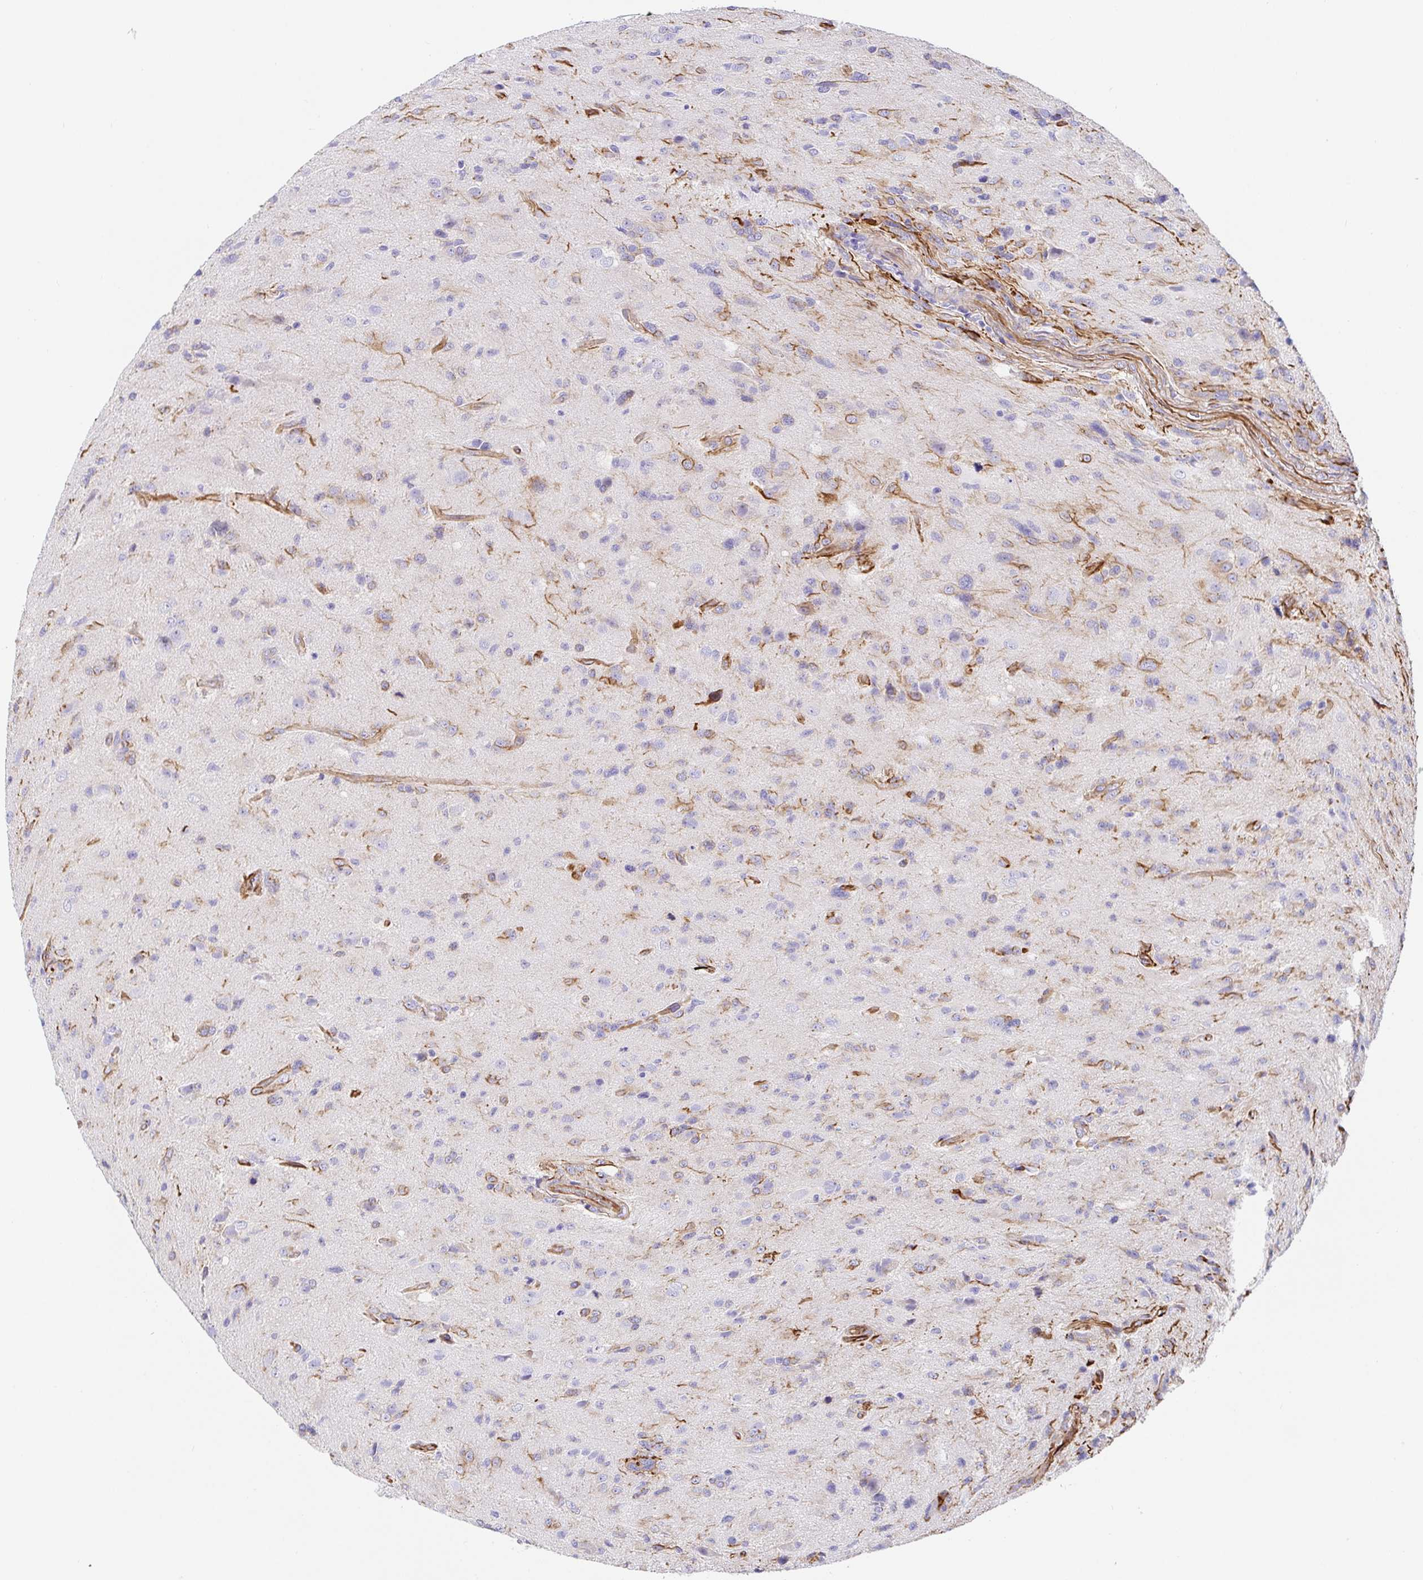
{"staining": {"intensity": "weak", "quantity": "<25%", "location": "cytoplasmic/membranous"}, "tissue": "glioma", "cell_type": "Tumor cells", "image_type": "cancer", "snomed": [{"axis": "morphology", "description": "Glioma, malignant, High grade"}, {"axis": "topography", "description": "Brain"}], "caption": "An image of malignant glioma (high-grade) stained for a protein shows no brown staining in tumor cells. (DAB (3,3'-diaminobenzidine) immunohistochemistry (IHC) visualized using brightfield microscopy, high magnification).", "gene": "DOCK1", "patient": {"sex": "male", "age": 68}}